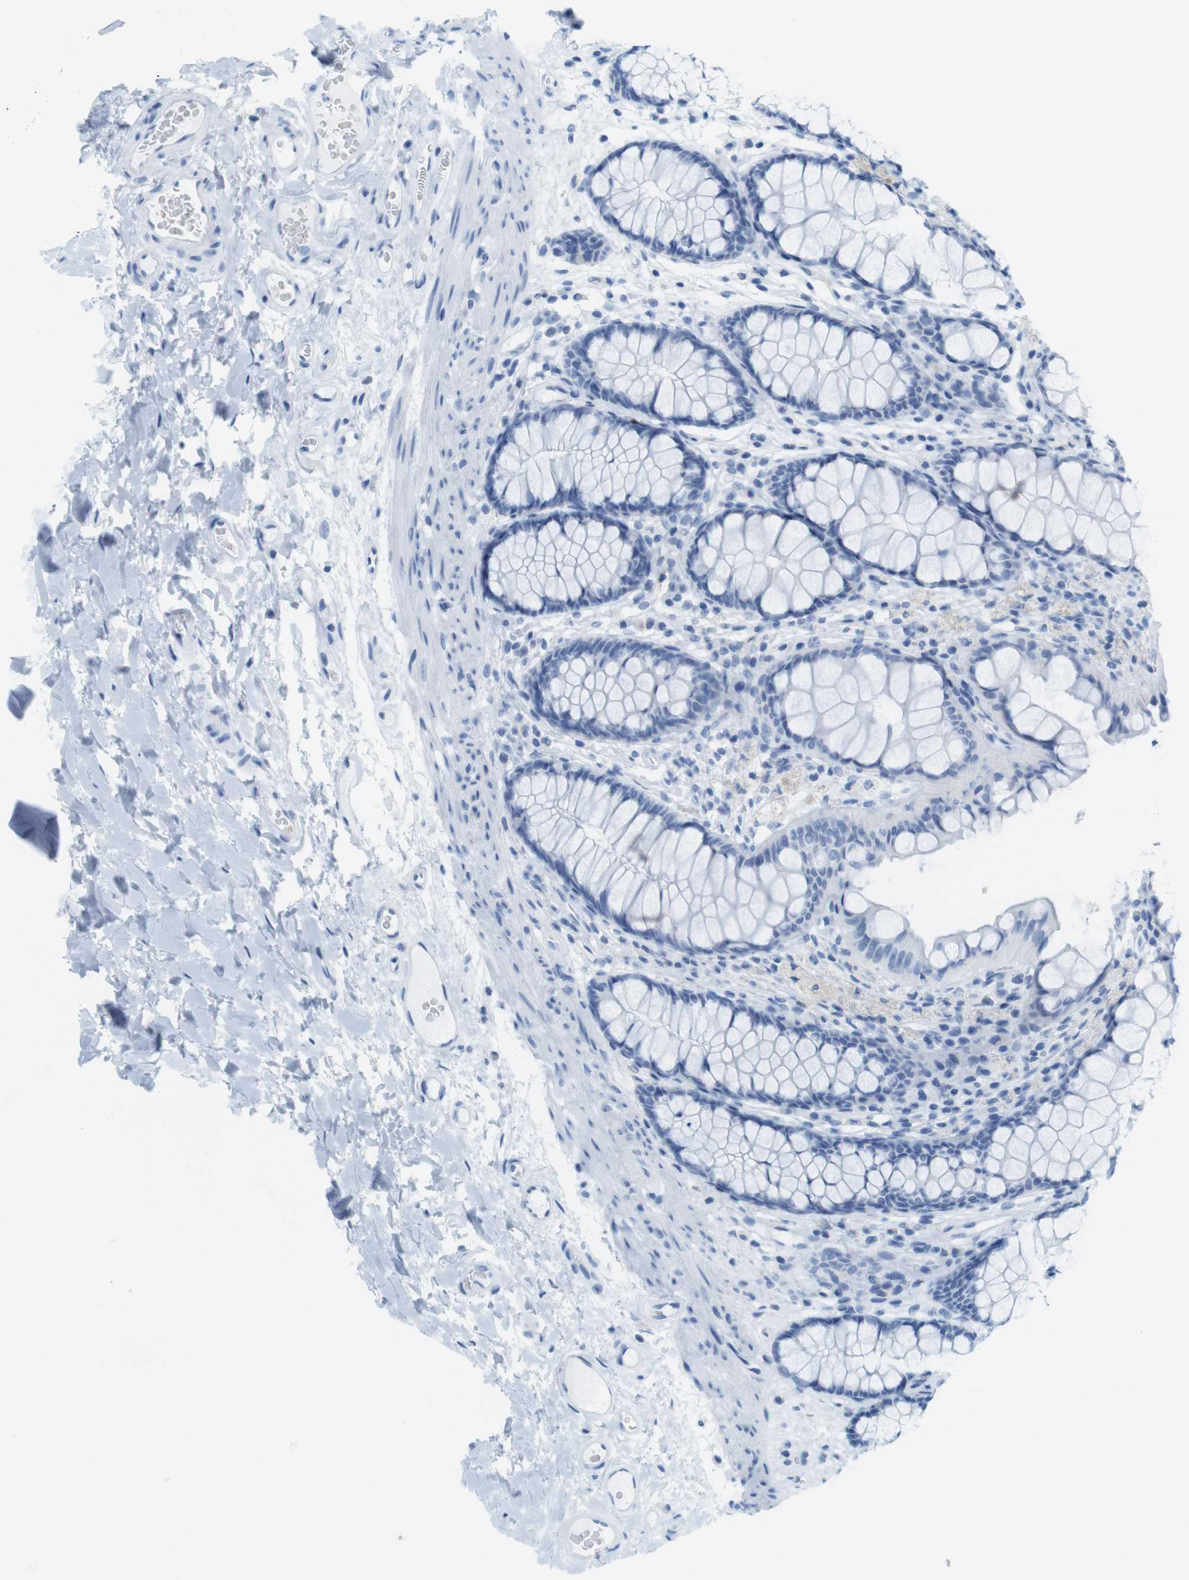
{"staining": {"intensity": "negative", "quantity": "none", "location": "none"}, "tissue": "colon", "cell_type": "Endothelial cells", "image_type": "normal", "snomed": [{"axis": "morphology", "description": "Normal tissue, NOS"}, {"axis": "topography", "description": "Colon"}], "caption": "DAB immunohistochemical staining of unremarkable colon shows no significant positivity in endothelial cells. (DAB IHC, high magnification).", "gene": "TNNT2", "patient": {"sex": "female", "age": 55}}